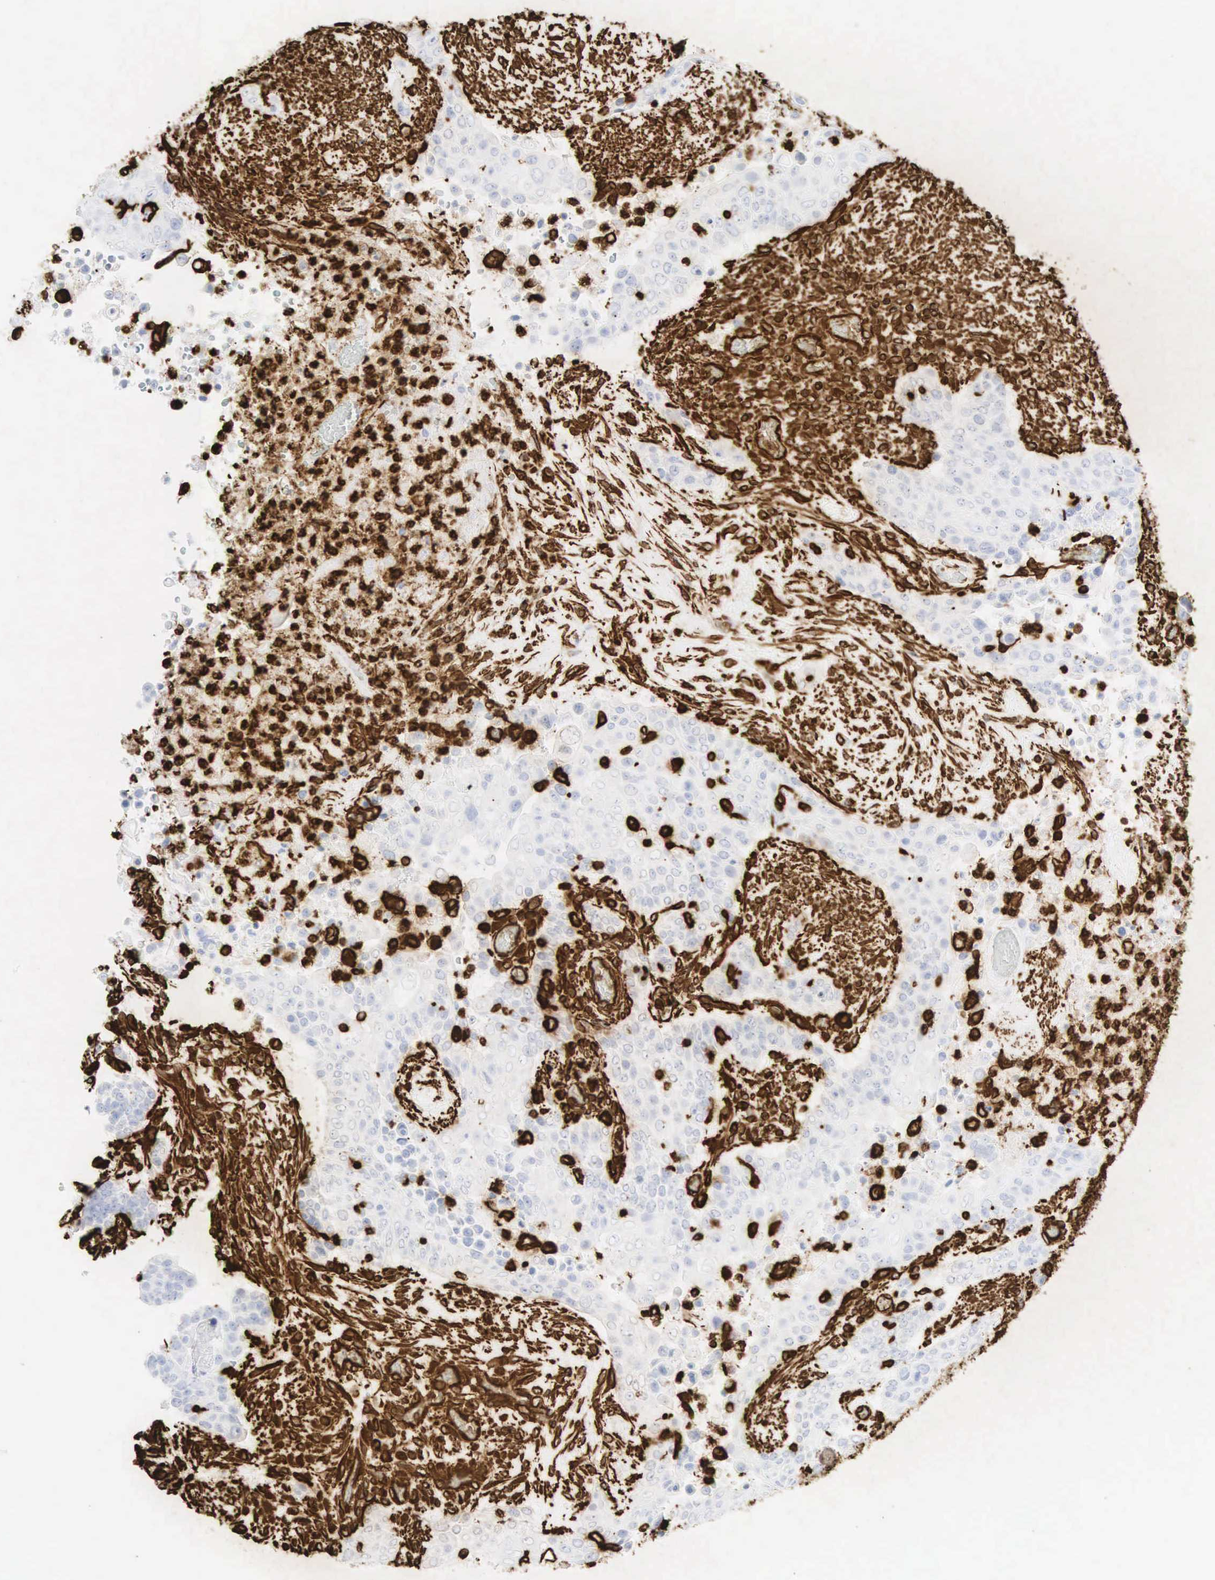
{"staining": {"intensity": "strong", "quantity": "<25%", "location": "cytoplasmic/membranous"}, "tissue": "urothelial cancer", "cell_type": "Tumor cells", "image_type": "cancer", "snomed": [{"axis": "morphology", "description": "Urothelial carcinoma, High grade"}, {"axis": "topography", "description": "Urinary bladder"}], "caption": "Strong cytoplasmic/membranous expression is identified in about <25% of tumor cells in urothelial cancer. (DAB (3,3'-diaminobenzidine) IHC with brightfield microscopy, high magnification).", "gene": "VIM", "patient": {"sex": "male", "age": 74}}